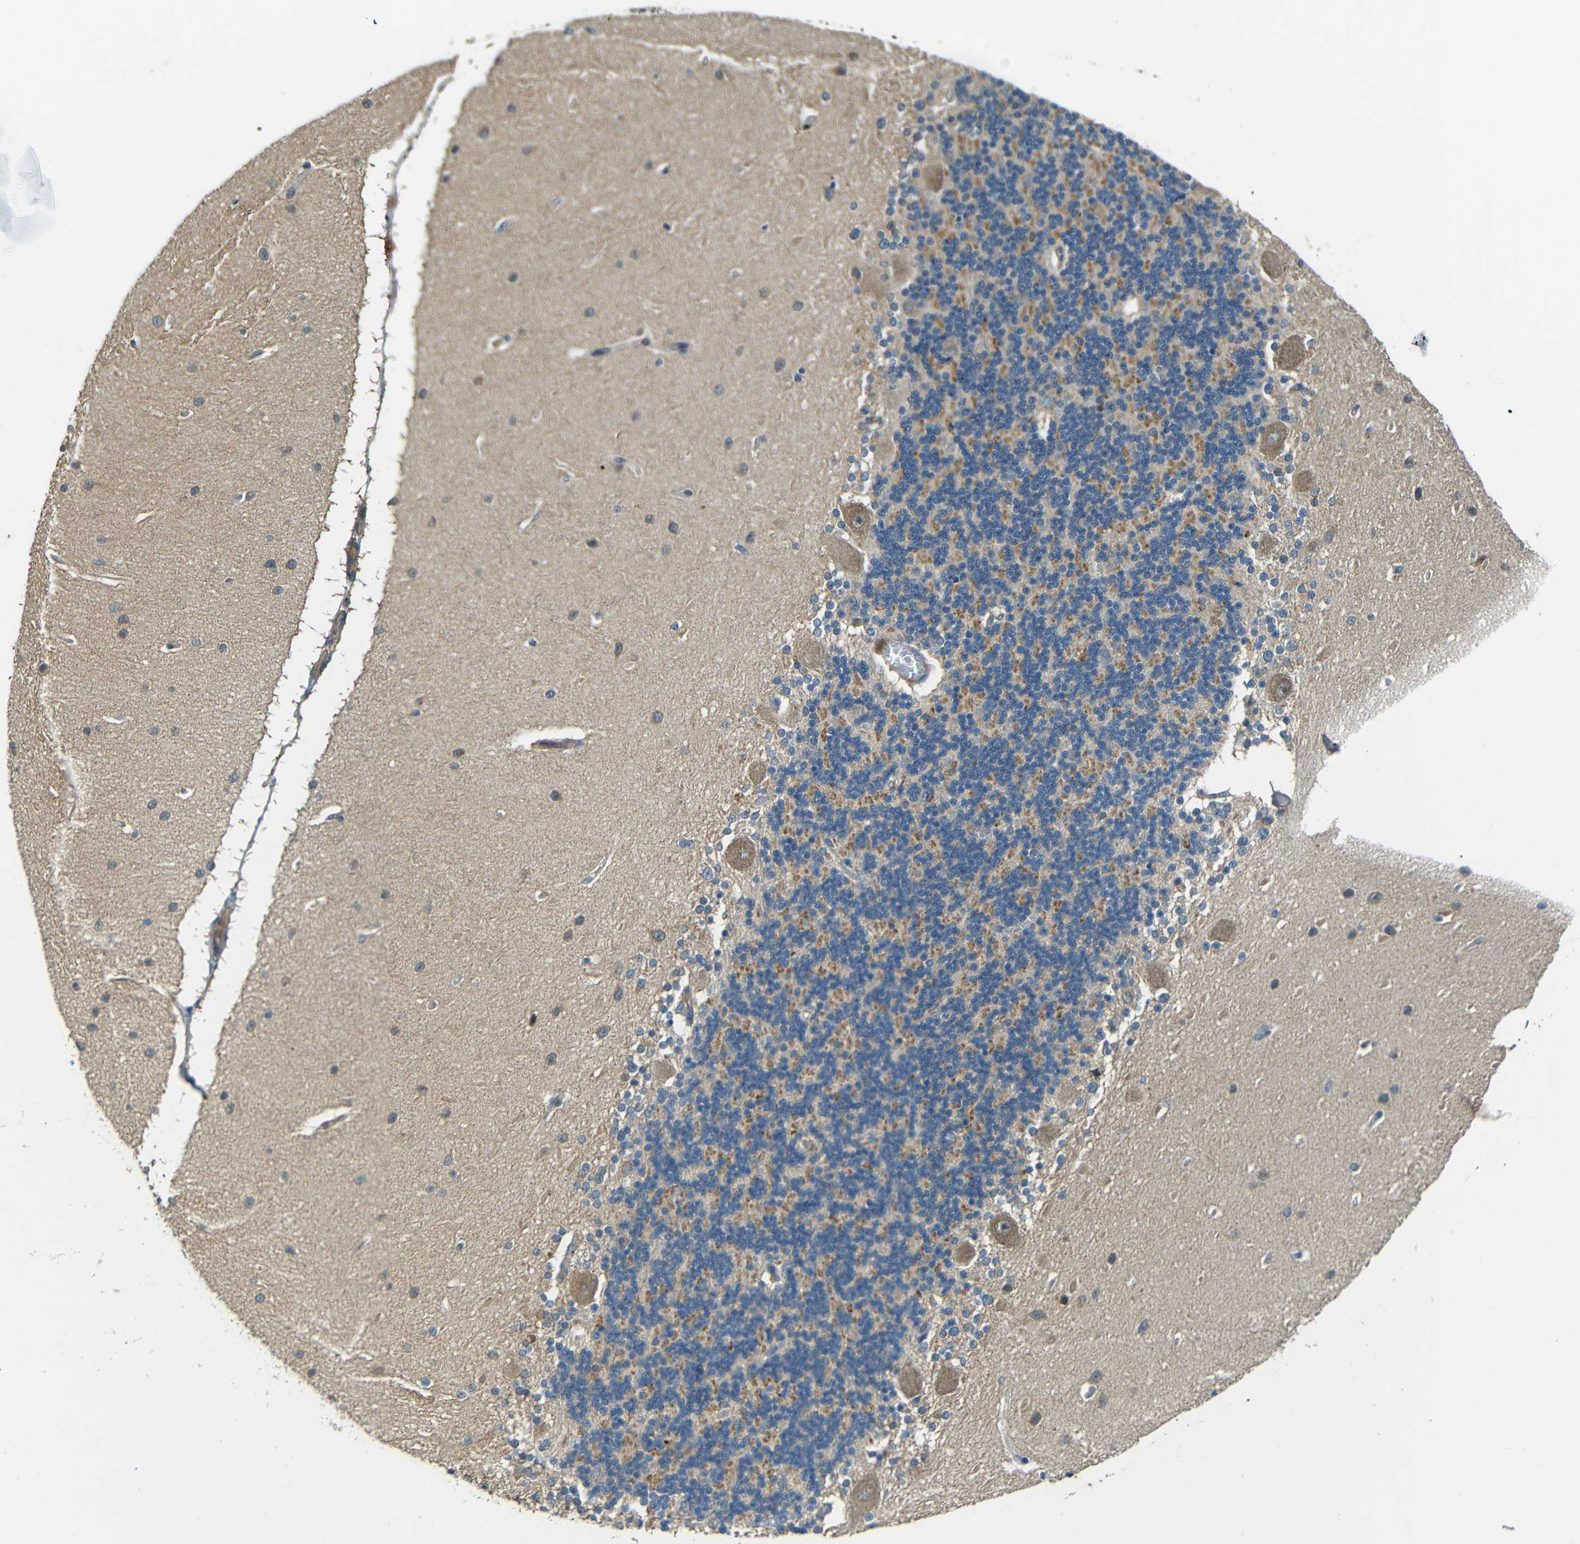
{"staining": {"intensity": "moderate", "quantity": "25%-75%", "location": "cytoplasmic/membranous"}, "tissue": "cerebellum", "cell_type": "Cells in granular layer", "image_type": "normal", "snomed": [{"axis": "morphology", "description": "Normal tissue, NOS"}, {"axis": "topography", "description": "Cerebellum"}], "caption": "This histopathology image displays normal cerebellum stained with immunohistochemistry to label a protein in brown. The cytoplasmic/membranous of cells in granular layer show moderate positivity for the protein. Nuclei are counter-stained blue.", "gene": "FNDC3A", "patient": {"sex": "female", "age": 54}}